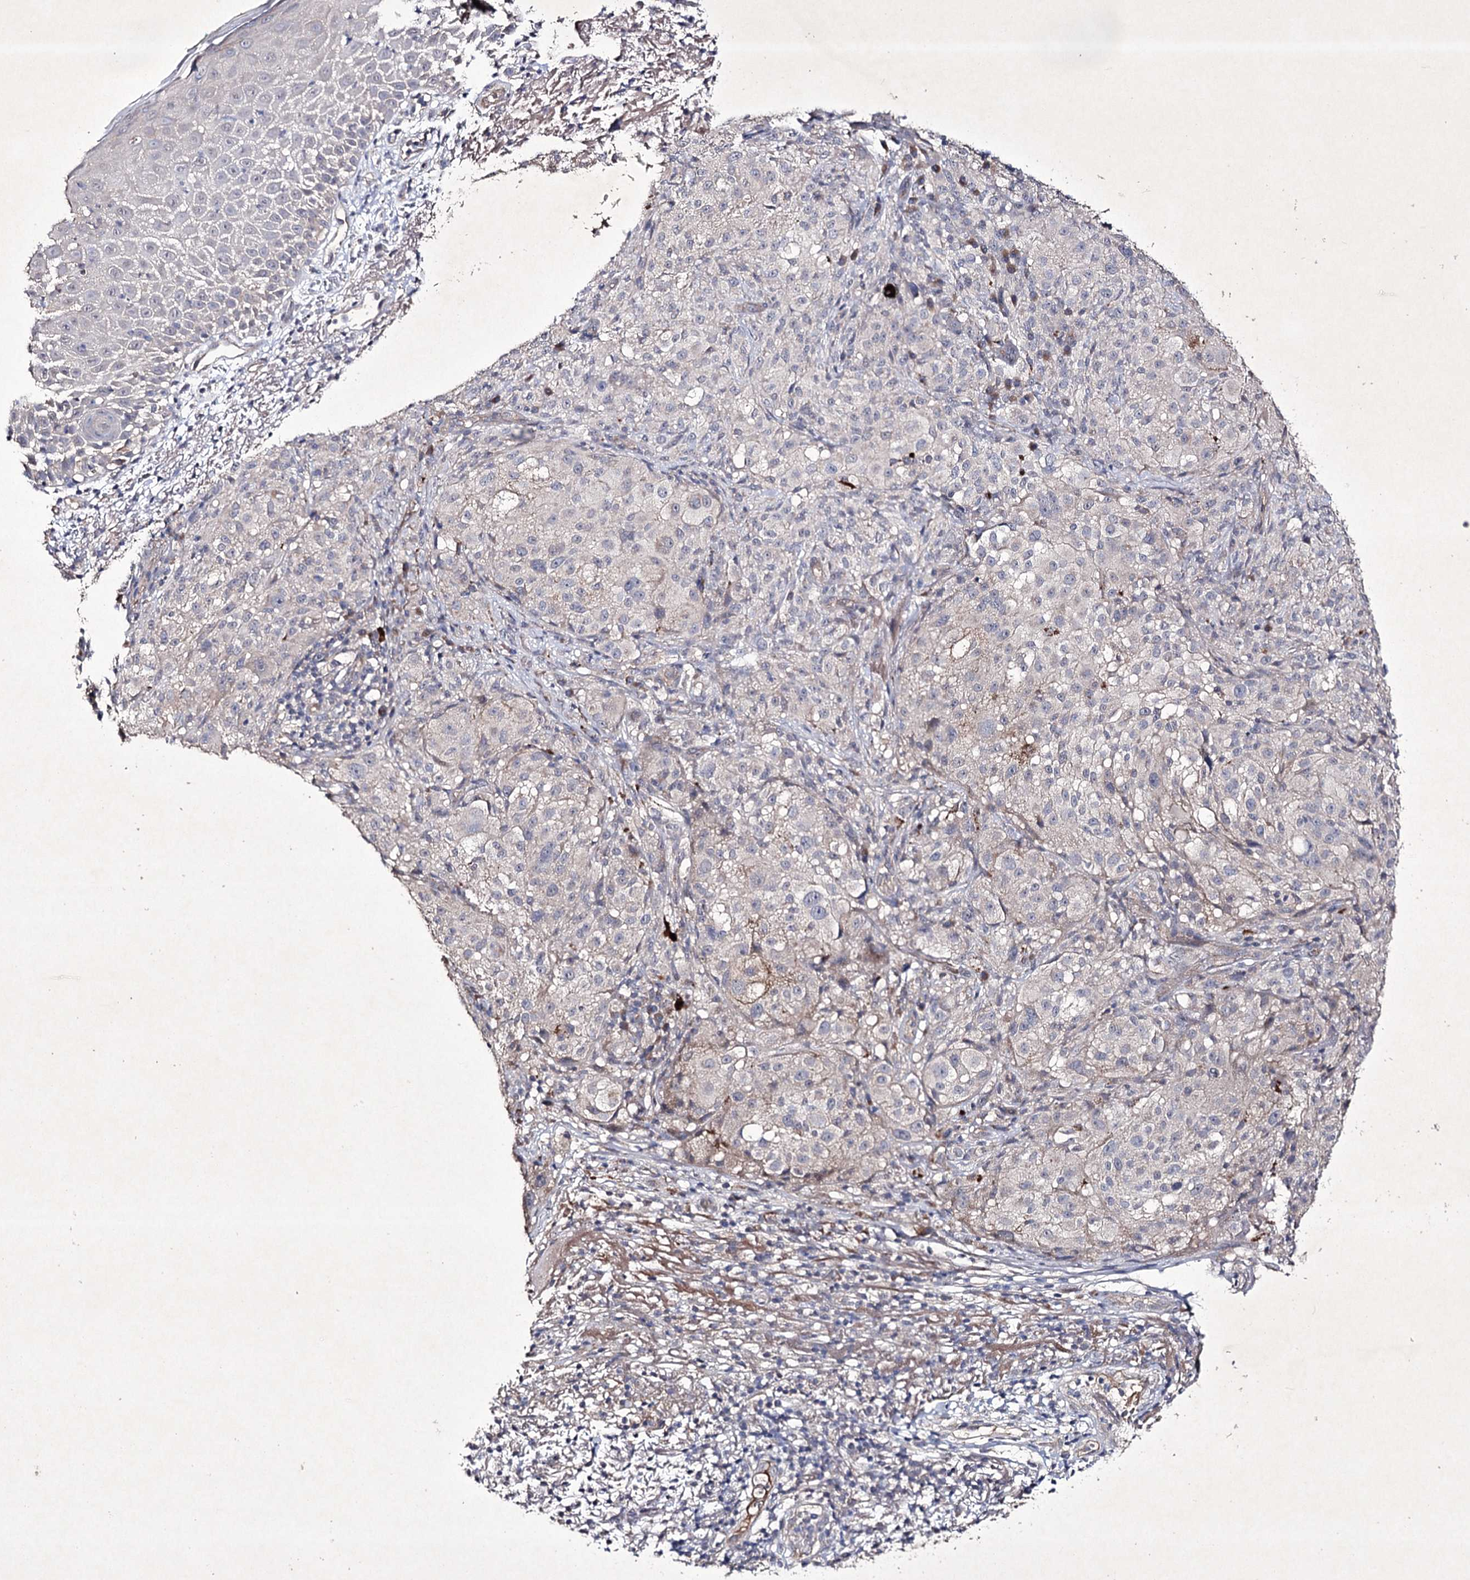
{"staining": {"intensity": "negative", "quantity": "none", "location": "none"}, "tissue": "melanoma", "cell_type": "Tumor cells", "image_type": "cancer", "snomed": [{"axis": "morphology", "description": "Necrosis, NOS"}, {"axis": "morphology", "description": "Malignant melanoma, NOS"}, {"axis": "topography", "description": "Skin"}], "caption": "DAB immunohistochemical staining of melanoma exhibits no significant expression in tumor cells.", "gene": "SEMA4G", "patient": {"sex": "female", "age": 87}}